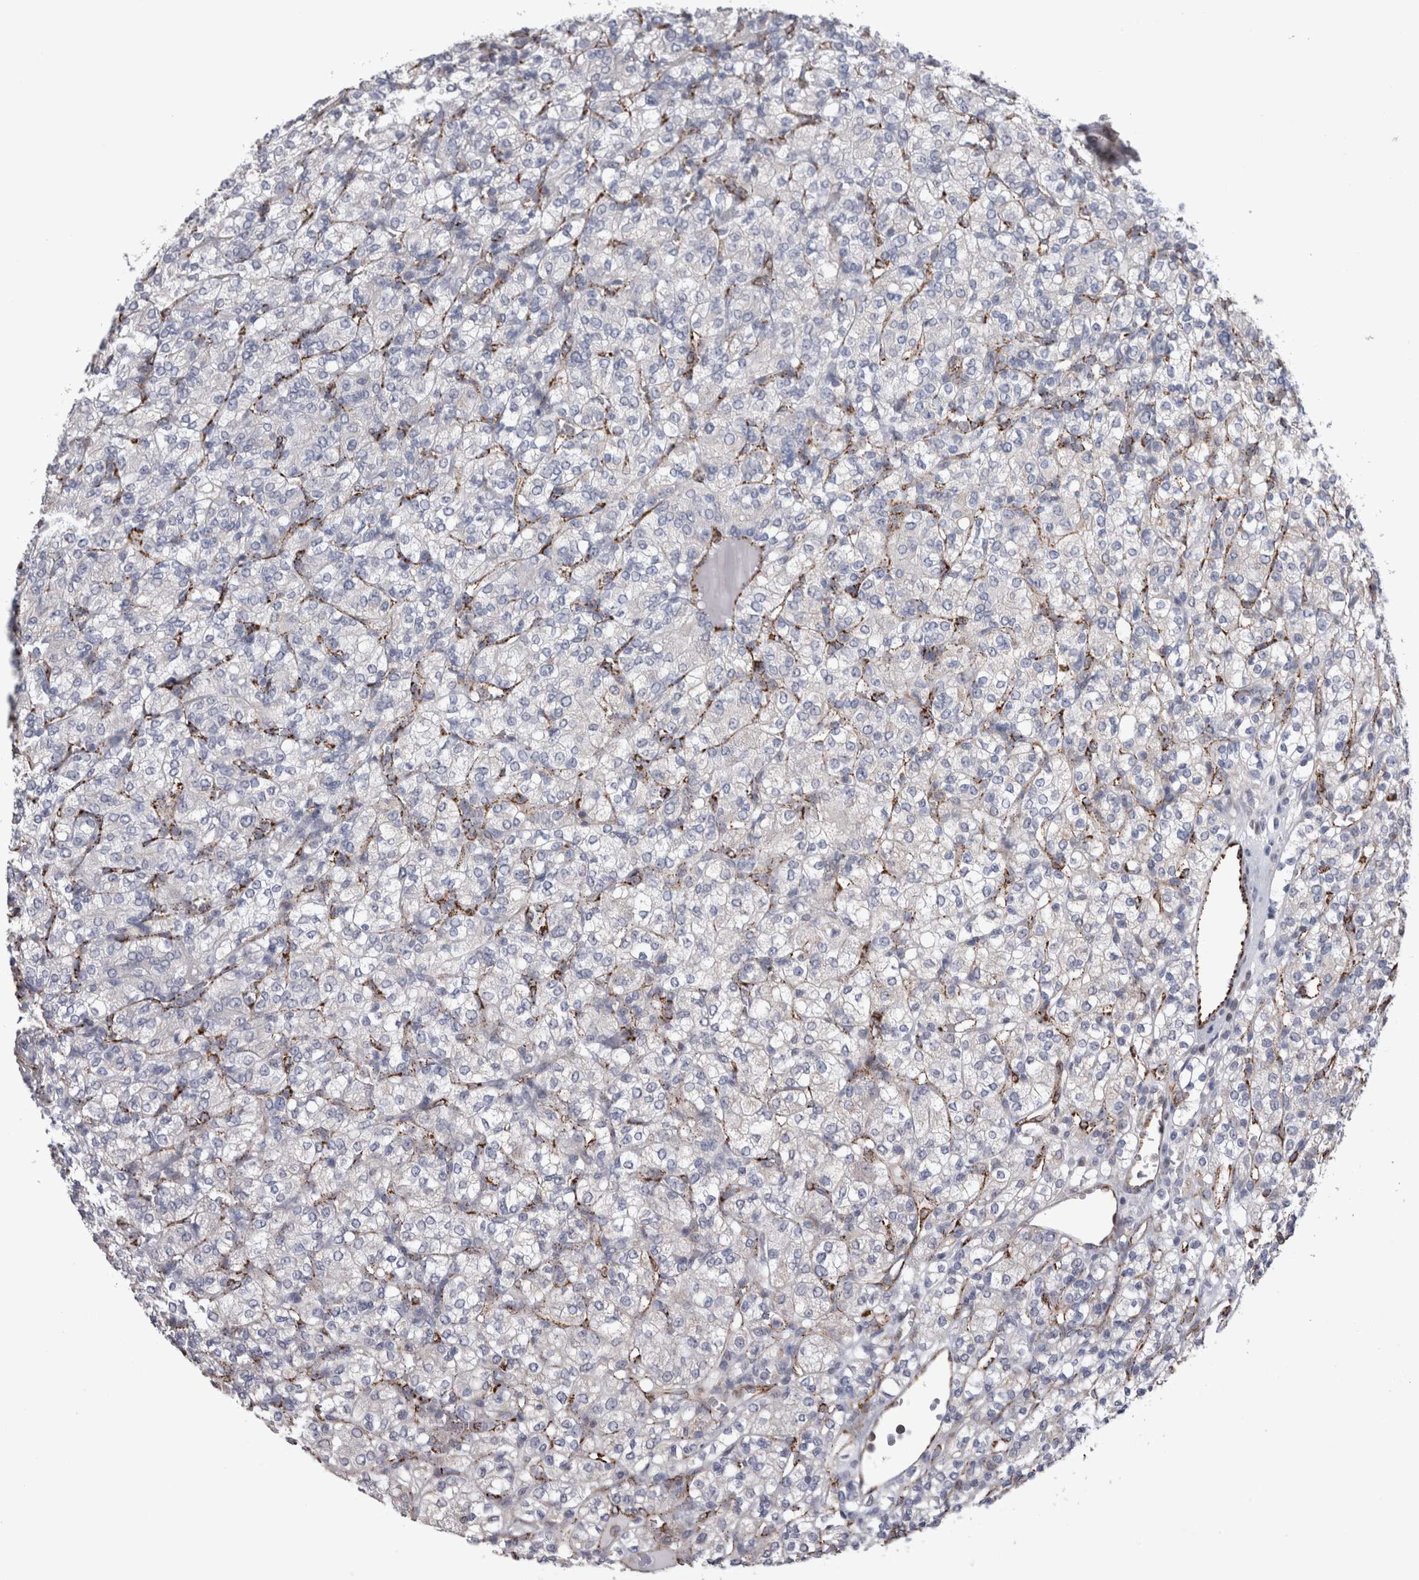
{"staining": {"intensity": "negative", "quantity": "none", "location": "none"}, "tissue": "renal cancer", "cell_type": "Tumor cells", "image_type": "cancer", "snomed": [{"axis": "morphology", "description": "Adenocarcinoma, NOS"}, {"axis": "topography", "description": "Kidney"}], "caption": "High power microscopy micrograph of an immunohistochemistry image of adenocarcinoma (renal), revealing no significant staining in tumor cells. The staining was performed using DAB to visualize the protein expression in brown, while the nuclei were stained in blue with hematoxylin (Magnification: 20x).", "gene": "ACOT7", "patient": {"sex": "male", "age": 77}}